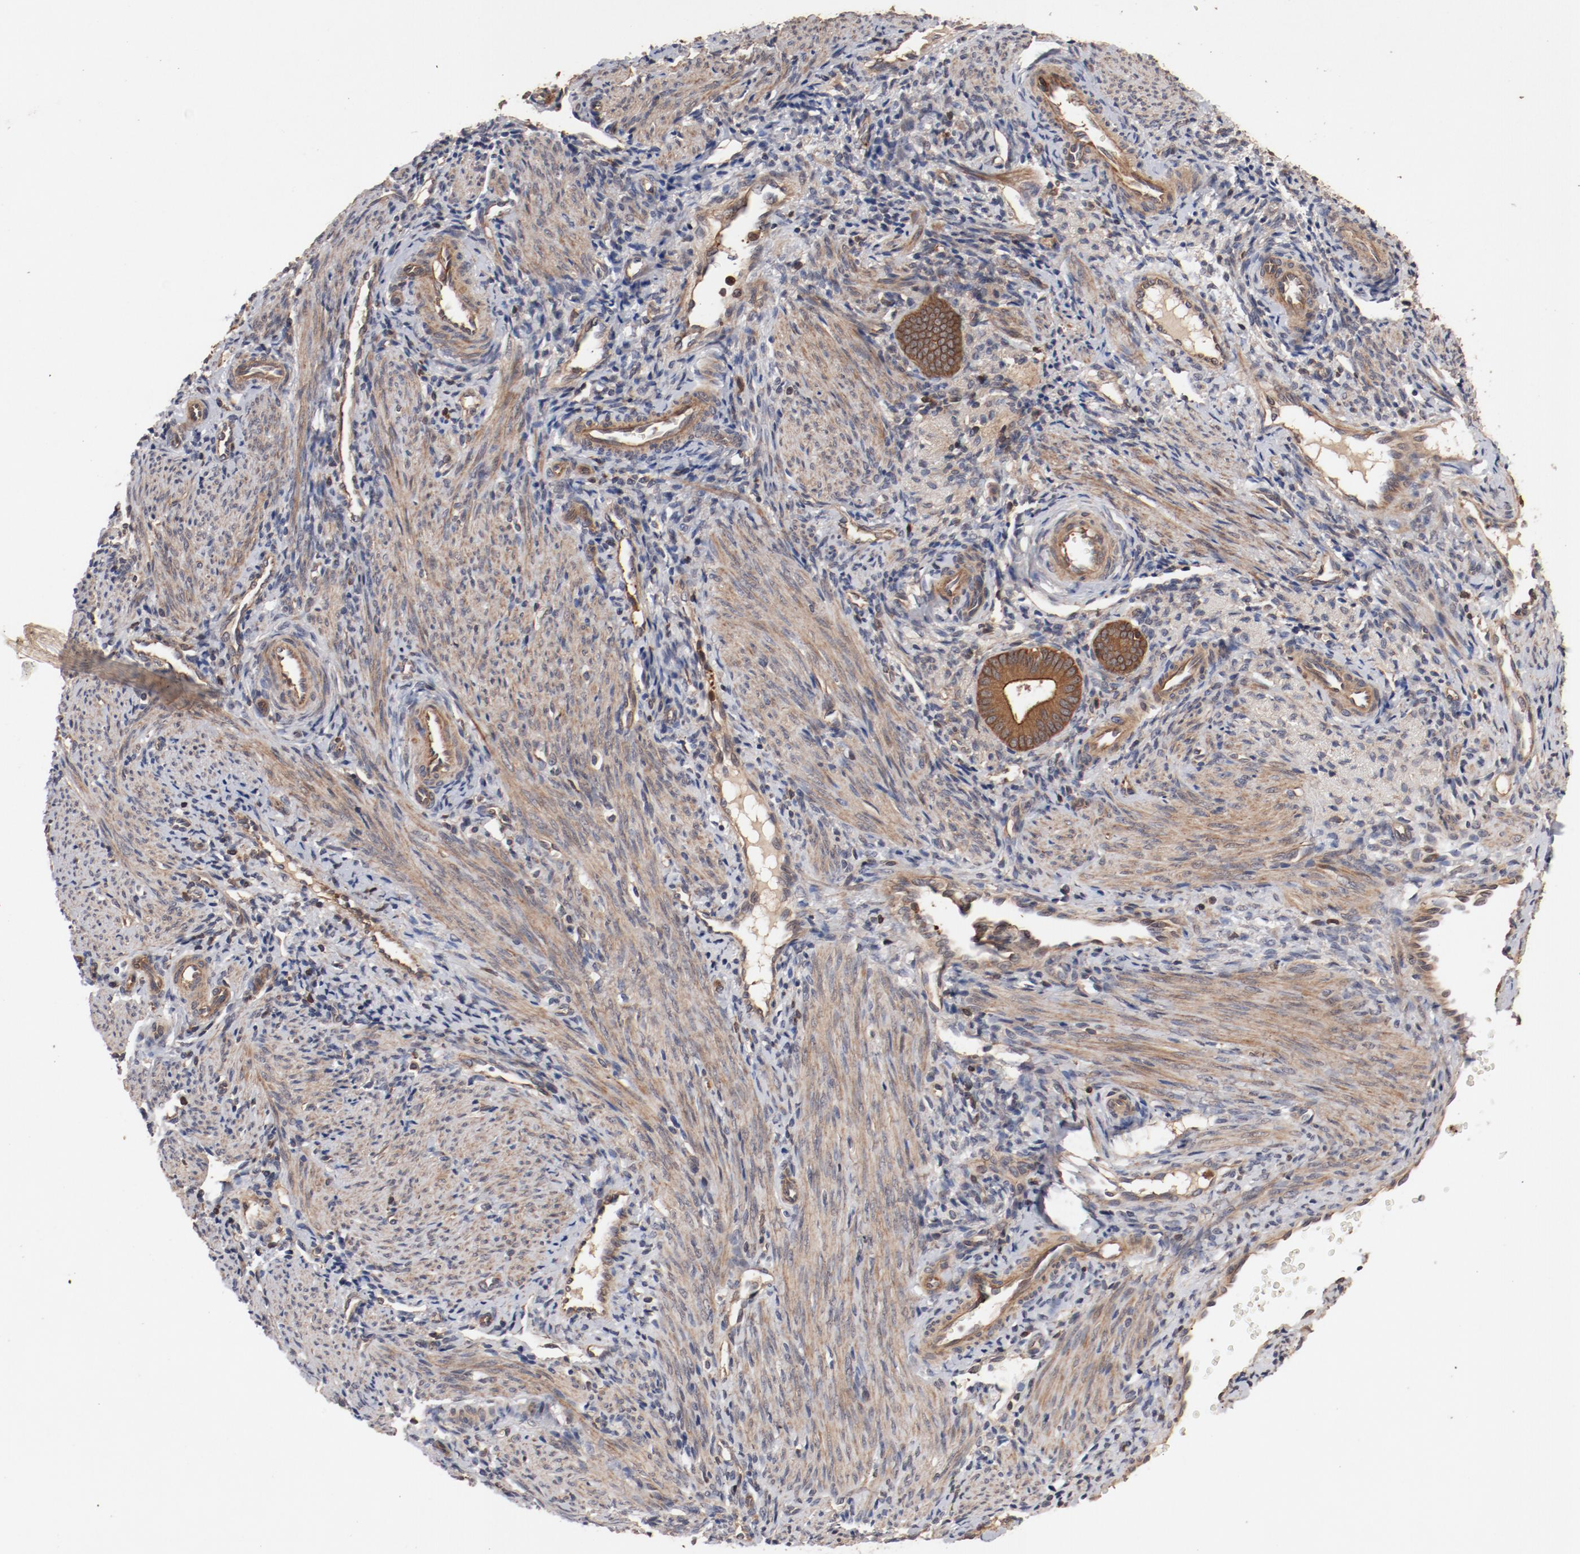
{"staining": {"intensity": "weak", "quantity": ">75%", "location": "cytoplasmic/membranous"}, "tissue": "endometrium", "cell_type": "Cells in endometrial stroma", "image_type": "normal", "snomed": [{"axis": "morphology", "description": "Normal tissue, NOS"}, {"axis": "topography", "description": "Uterus"}, {"axis": "topography", "description": "Endometrium"}], "caption": "Cells in endometrial stroma display low levels of weak cytoplasmic/membranous expression in about >75% of cells in normal endometrium. Using DAB (brown) and hematoxylin (blue) stains, captured at high magnification using brightfield microscopy.", "gene": "GUF1", "patient": {"sex": "female", "age": 33}}